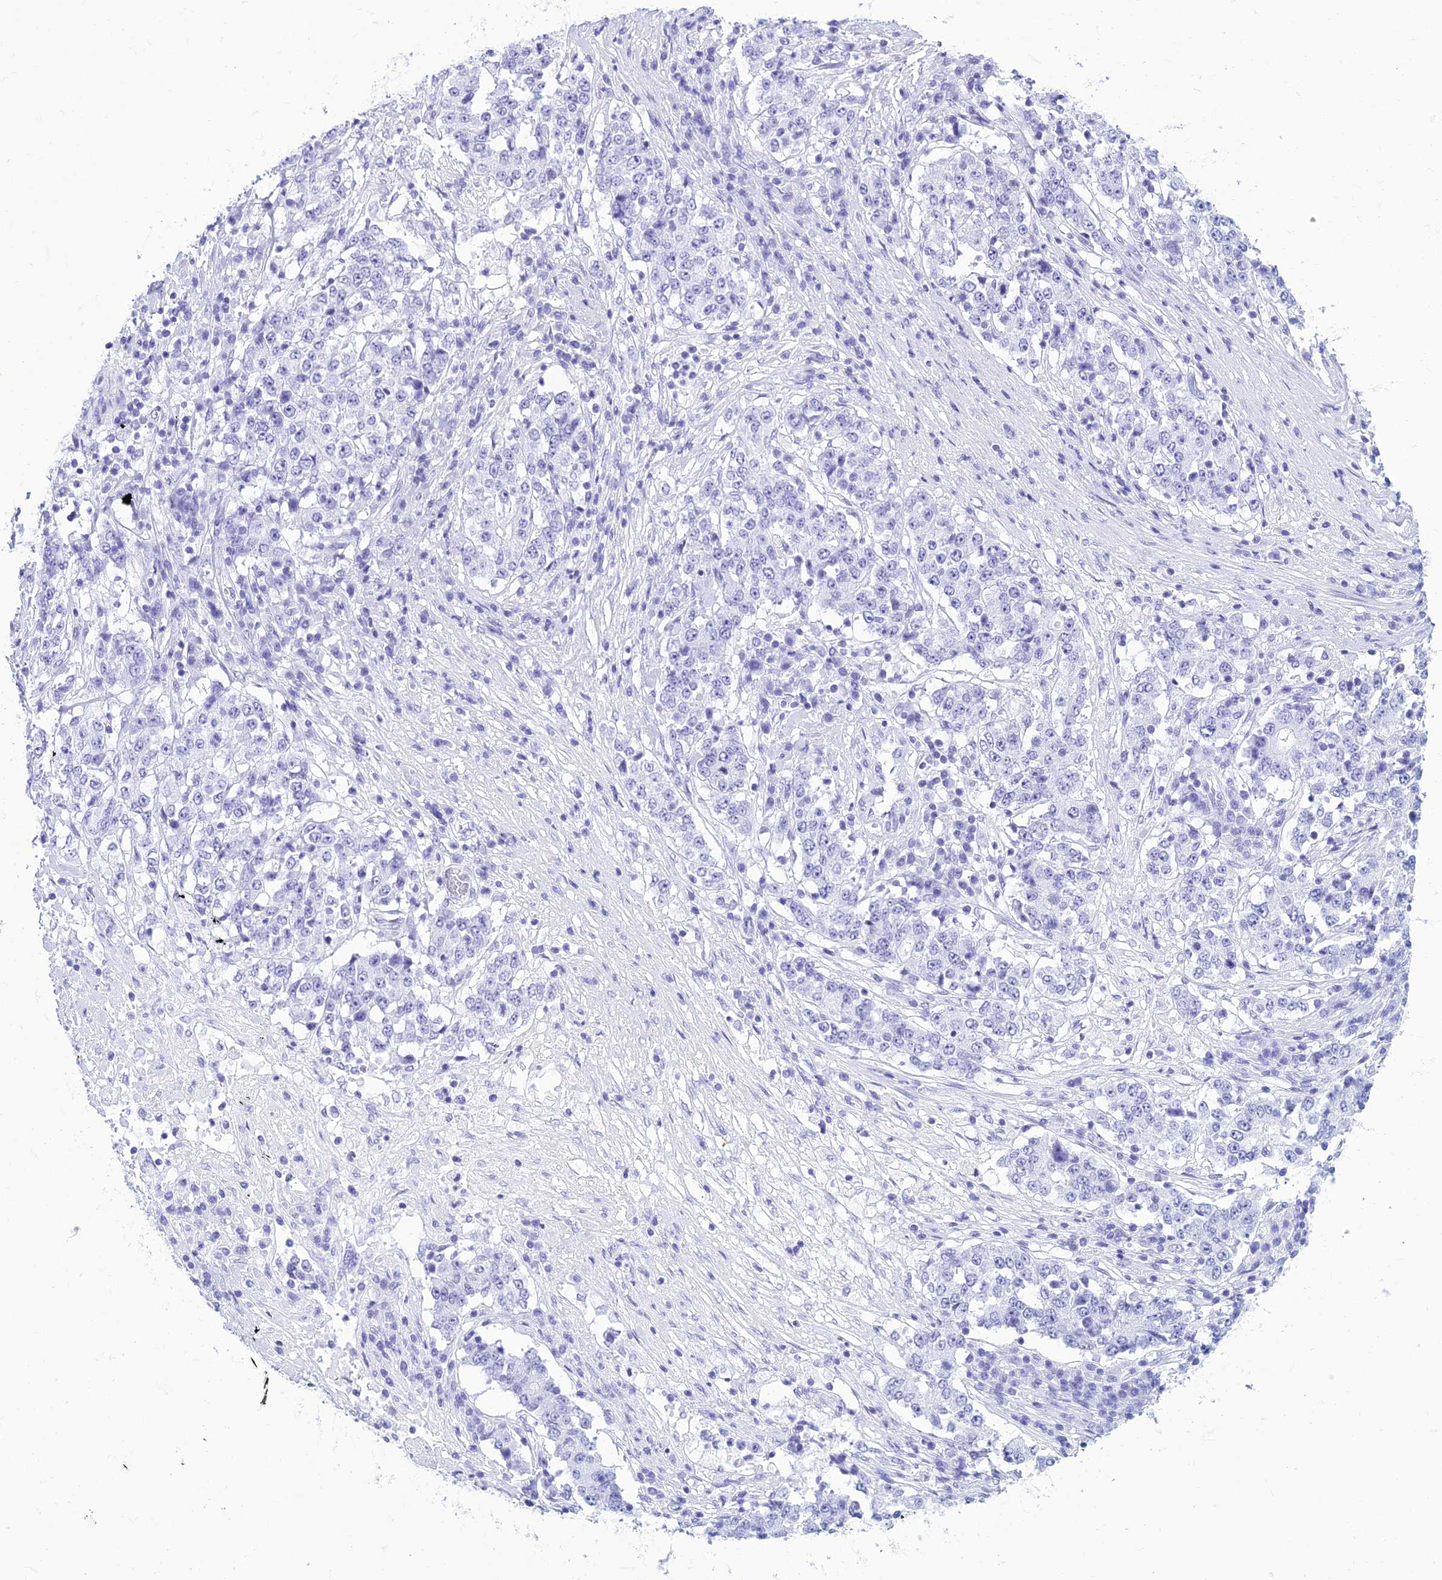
{"staining": {"intensity": "negative", "quantity": "none", "location": "none"}, "tissue": "stomach cancer", "cell_type": "Tumor cells", "image_type": "cancer", "snomed": [{"axis": "morphology", "description": "Adenocarcinoma, NOS"}, {"axis": "topography", "description": "Stomach"}], "caption": "DAB immunohistochemical staining of stomach adenocarcinoma demonstrates no significant expression in tumor cells.", "gene": "ZNF442", "patient": {"sex": "male", "age": 59}}